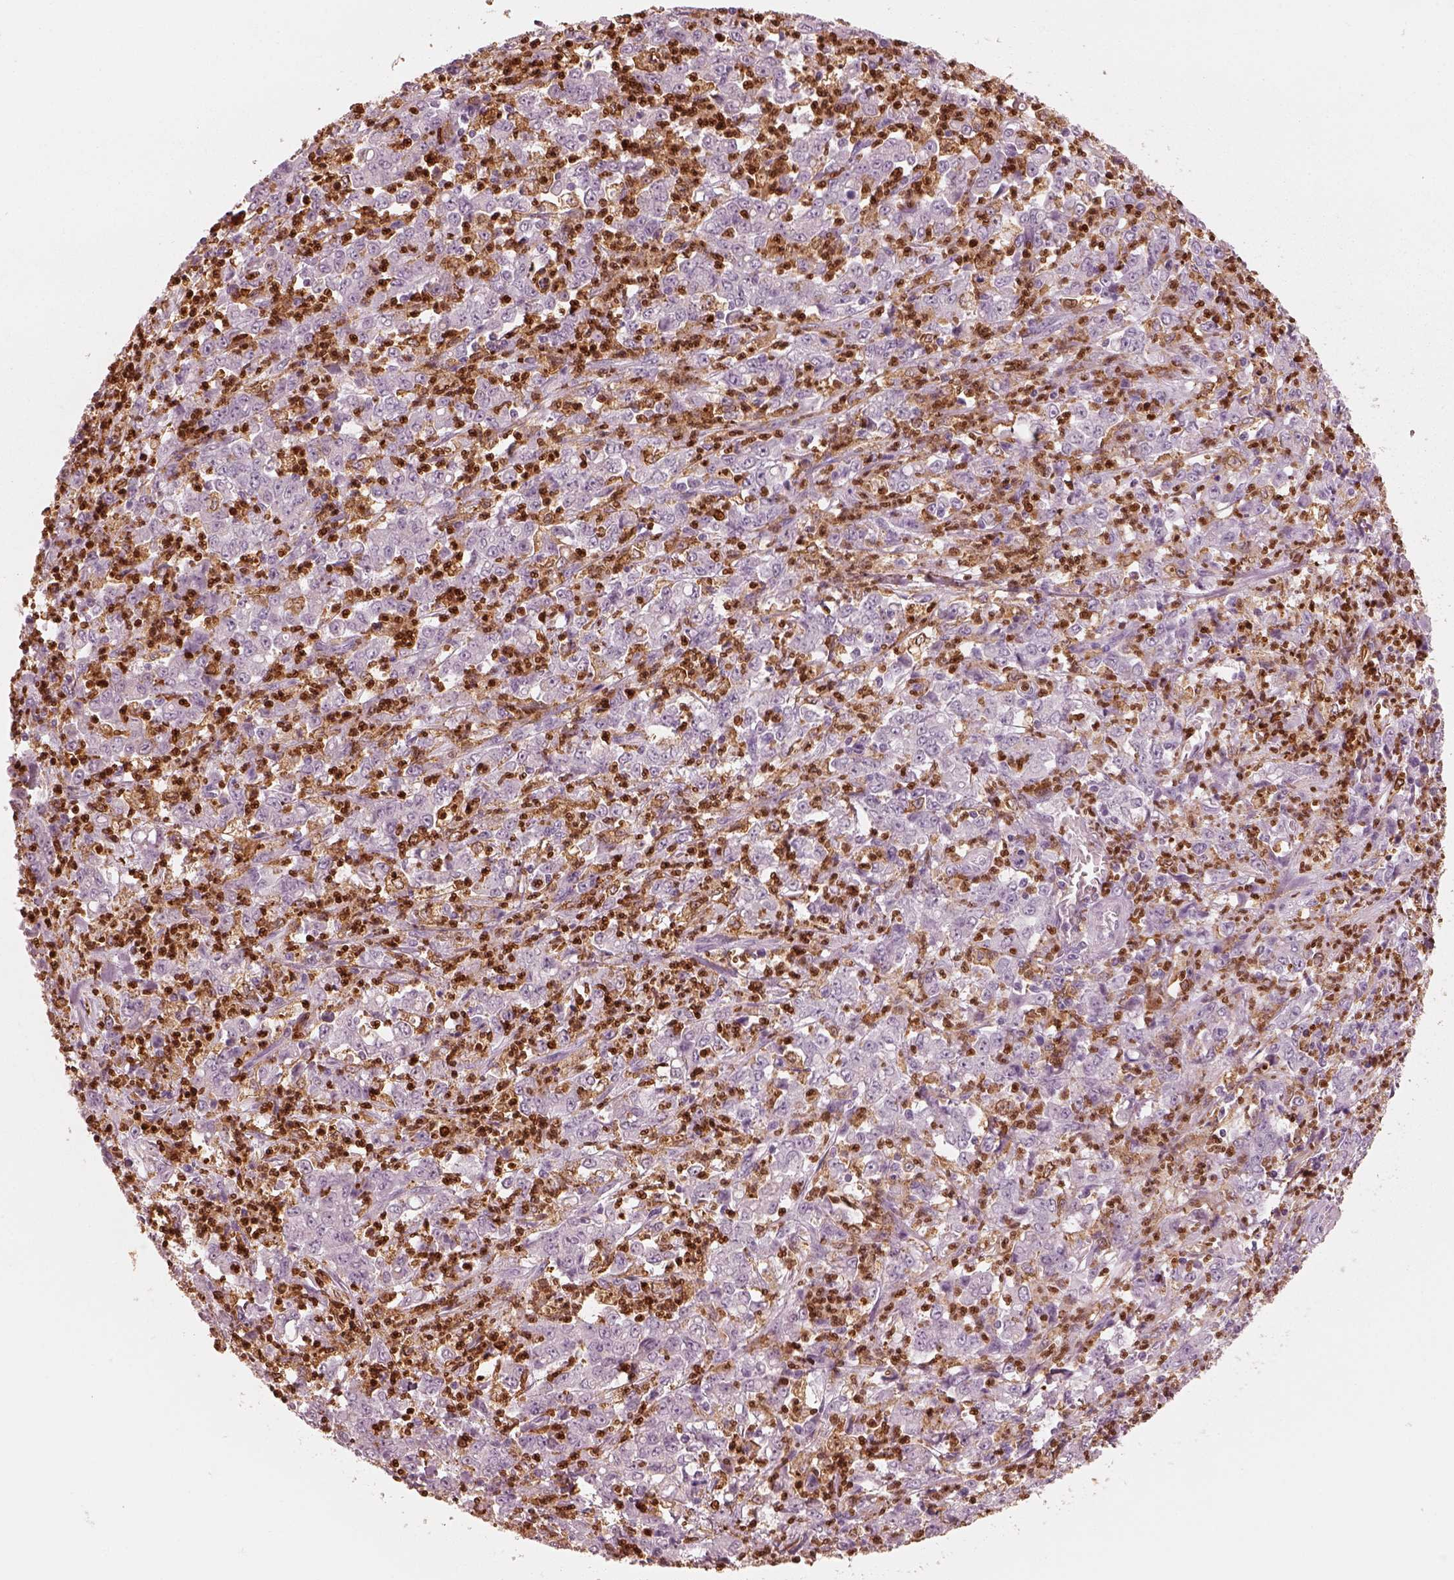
{"staining": {"intensity": "negative", "quantity": "none", "location": "none"}, "tissue": "stomach cancer", "cell_type": "Tumor cells", "image_type": "cancer", "snomed": [{"axis": "morphology", "description": "Adenocarcinoma, NOS"}, {"axis": "topography", "description": "Stomach, lower"}], "caption": "Stomach cancer was stained to show a protein in brown. There is no significant staining in tumor cells.", "gene": "ALOX5", "patient": {"sex": "female", "age": 71}}